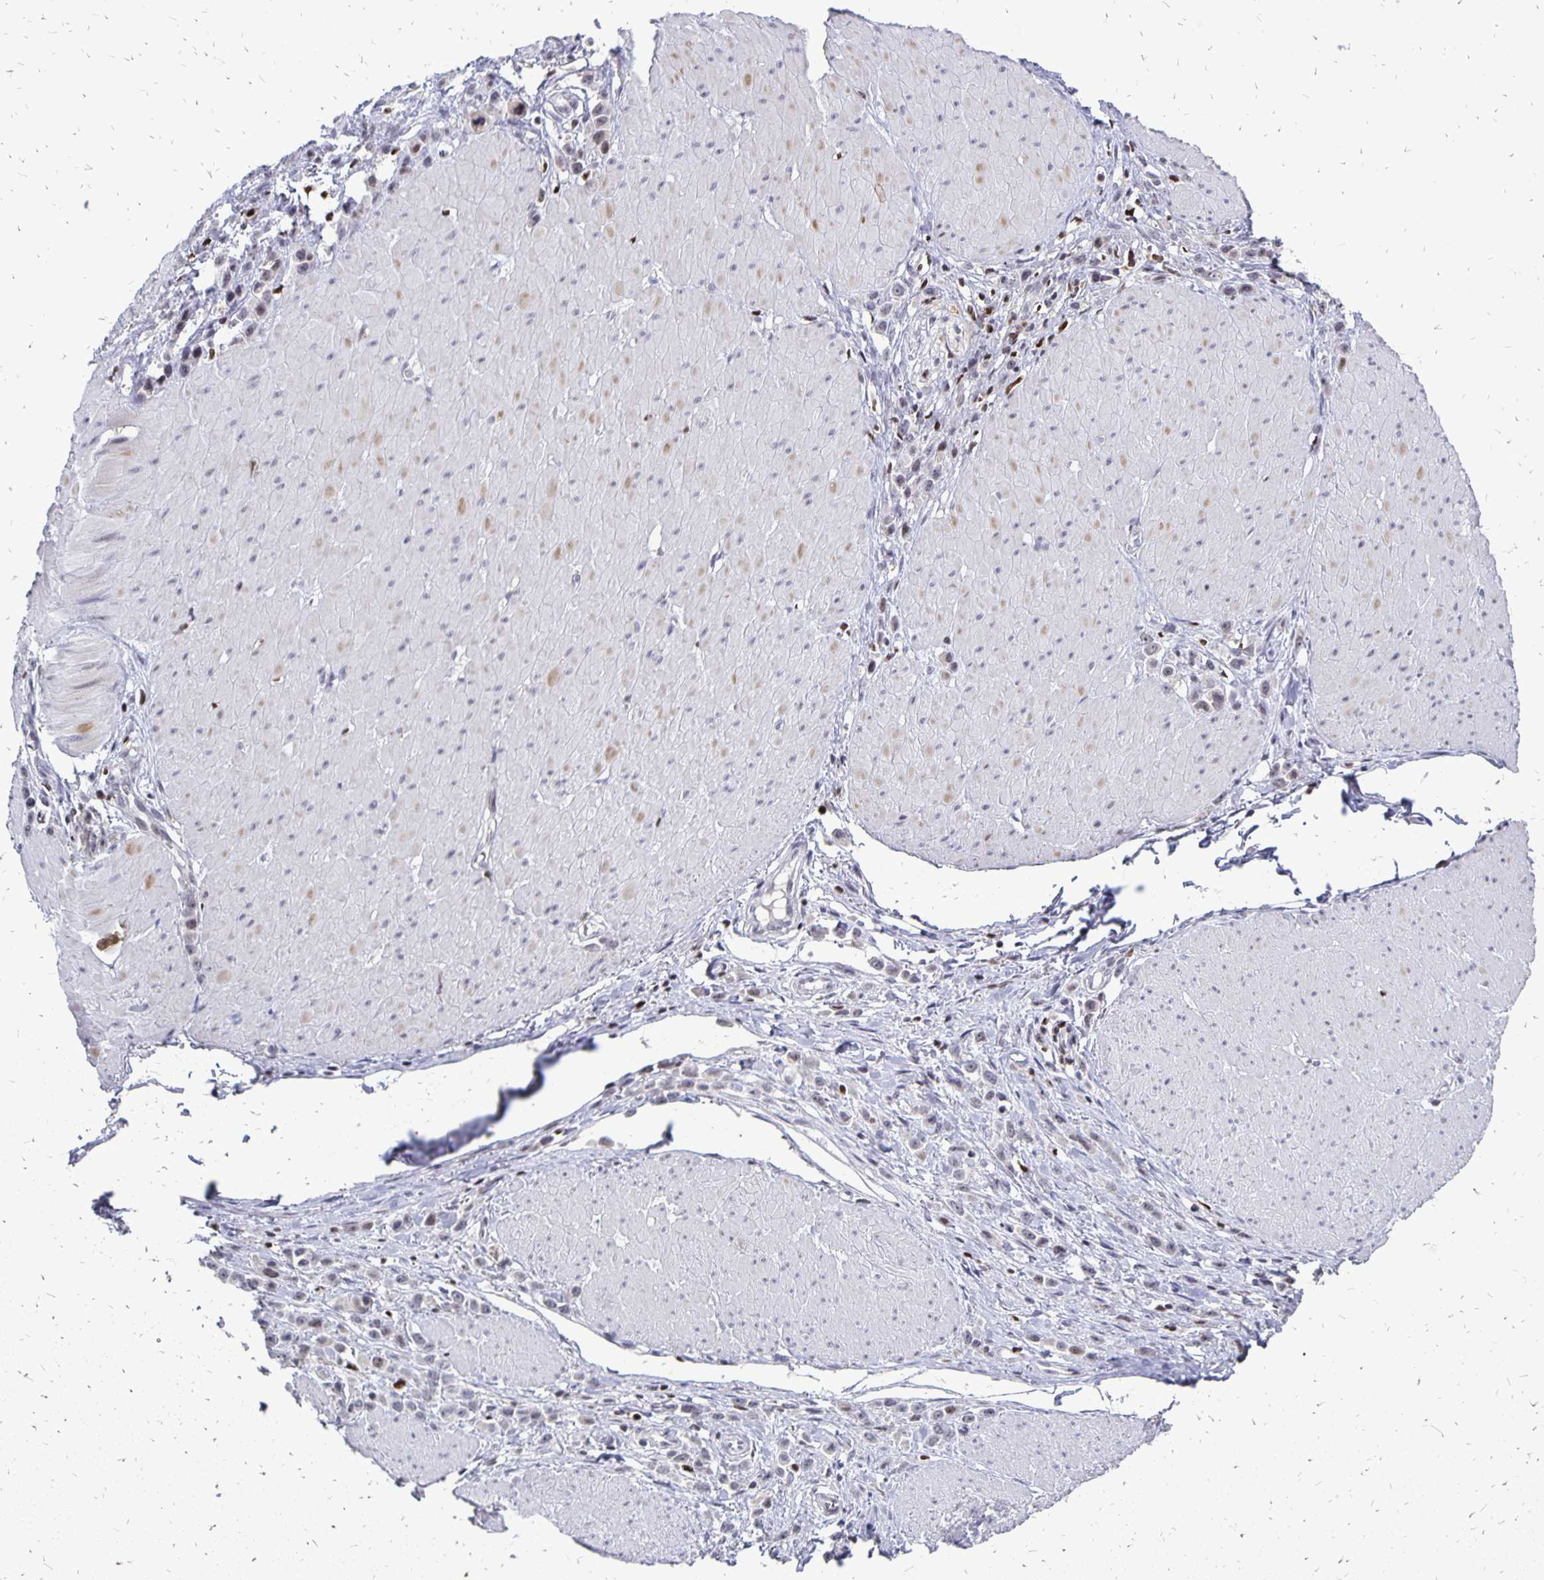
{"staining": {"intensity": "negative", "quantity": "none", "location": "none"}, "tissue": "stomach cancer", "cell_type": "Tumor cells", "image_type": "cancer", "snomed": [{"axis": "morphology", "description": "Adenocarcinoma, NOS"}, {"axis": "topography", "description": "Stomach"}], "caption": "Tumor cells are negative for brown protein staining in stomach cancer (adenocarcinoma).", "gene": "DCK", "patient": {"sex": "male", "age": 47}}